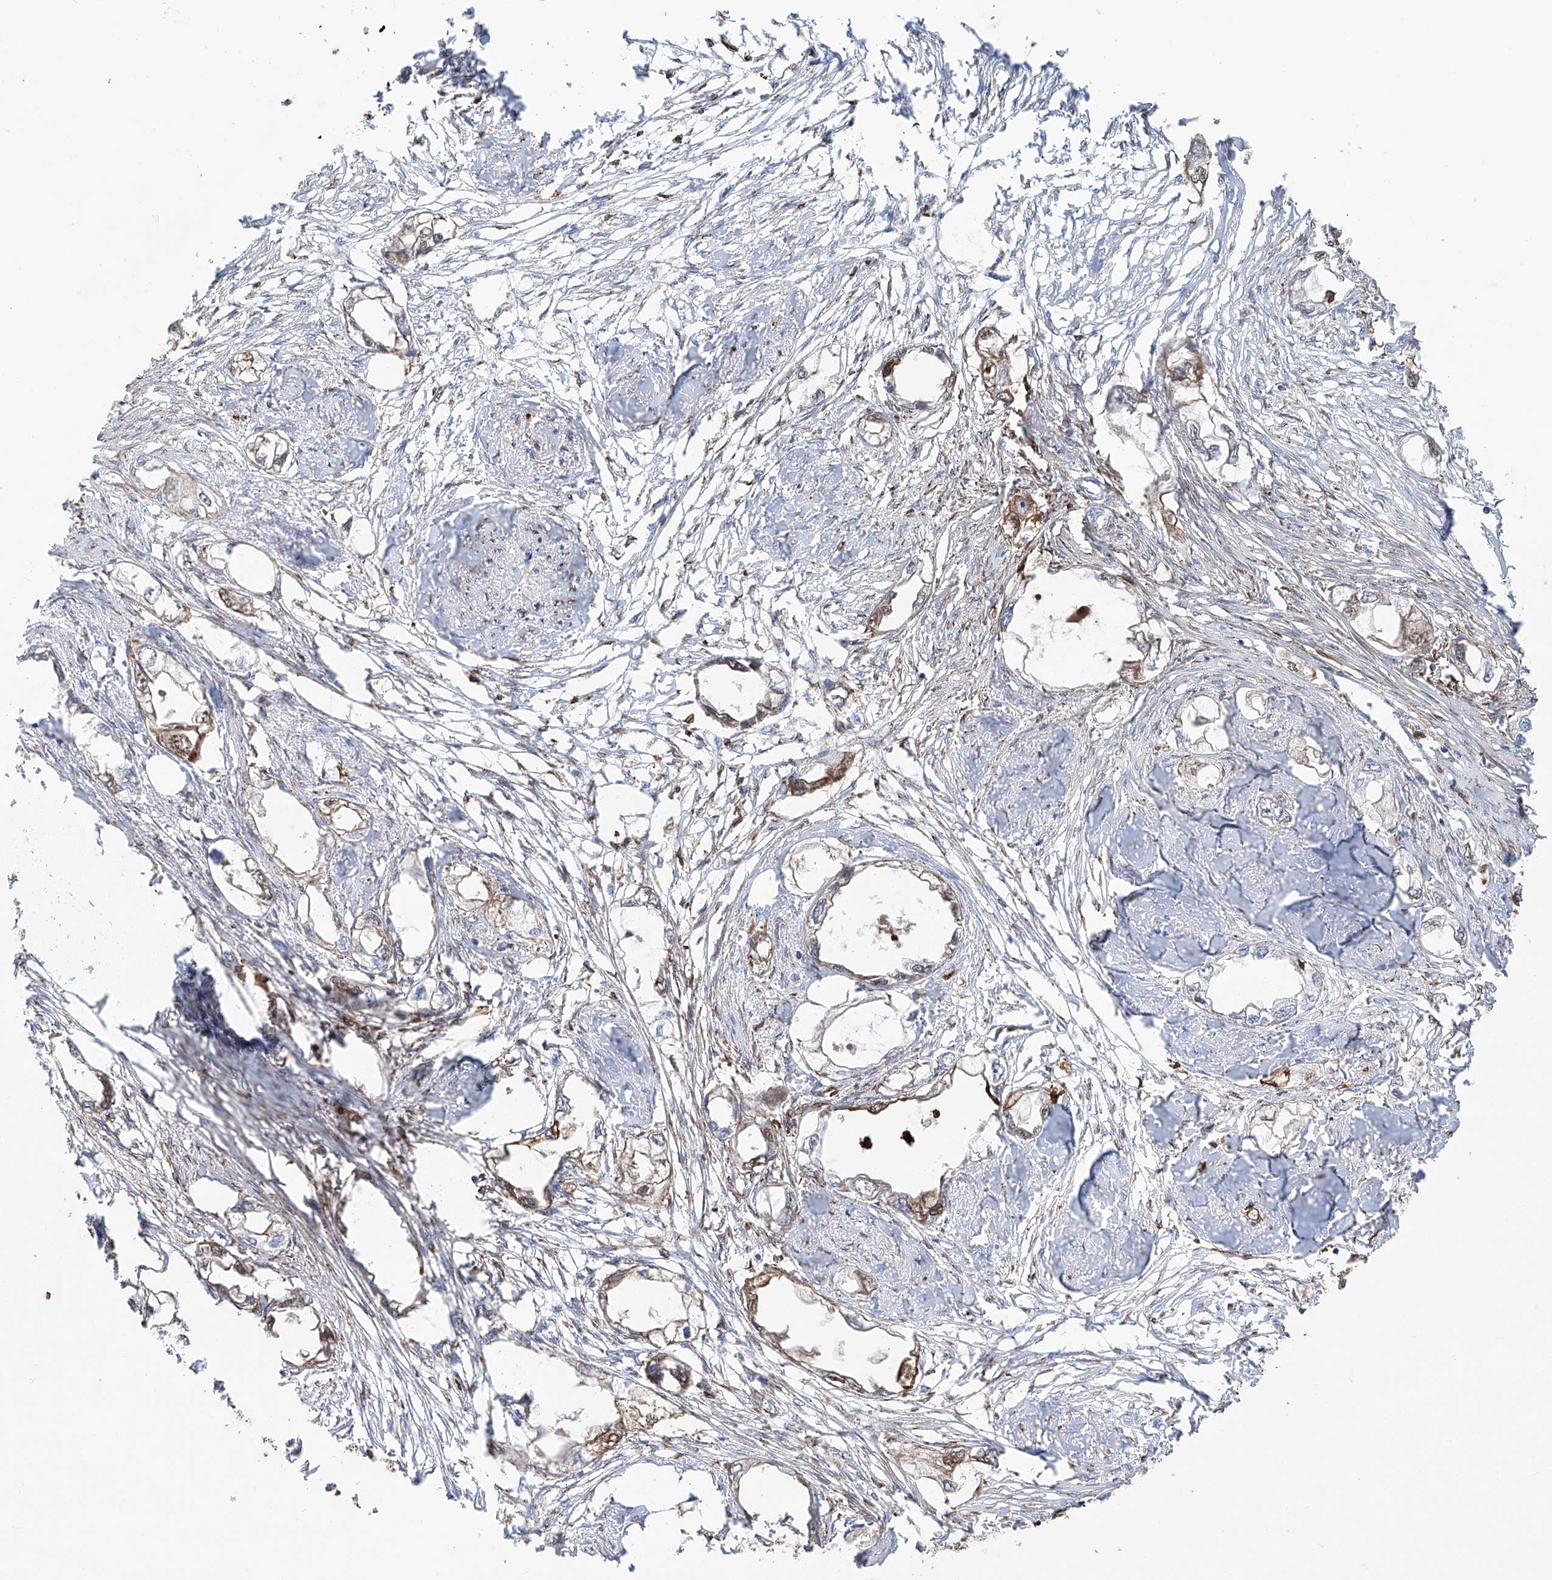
{"staining": {"intensity": "moderate", "quantity": "25%-75%", "location": "cytoplasmic/membranous"}, "tissue": "endometrial cancer", "cell_type": "Tumor cells", "image_type": "cancer", "snomed": [{"axis": "morphology", "description": "Adenocarcinoma, NOS"}, {"axis": "morphology", "description": "Adenocarcinoma, metastatic, NOS"}, {"axis": "topography", "description": "Adipose tissue"}, {"axis": "topography", "description": "Endometrium"}], "caption": "A histopathology image of human metastatic adenocarcinoma (endometrial) stained for a protein shows moderate cytoplasmic/membranous brown staining in tumor cells.", "gene": "ALDH6A1", "patient": {"sex": "female", "age": 67}}